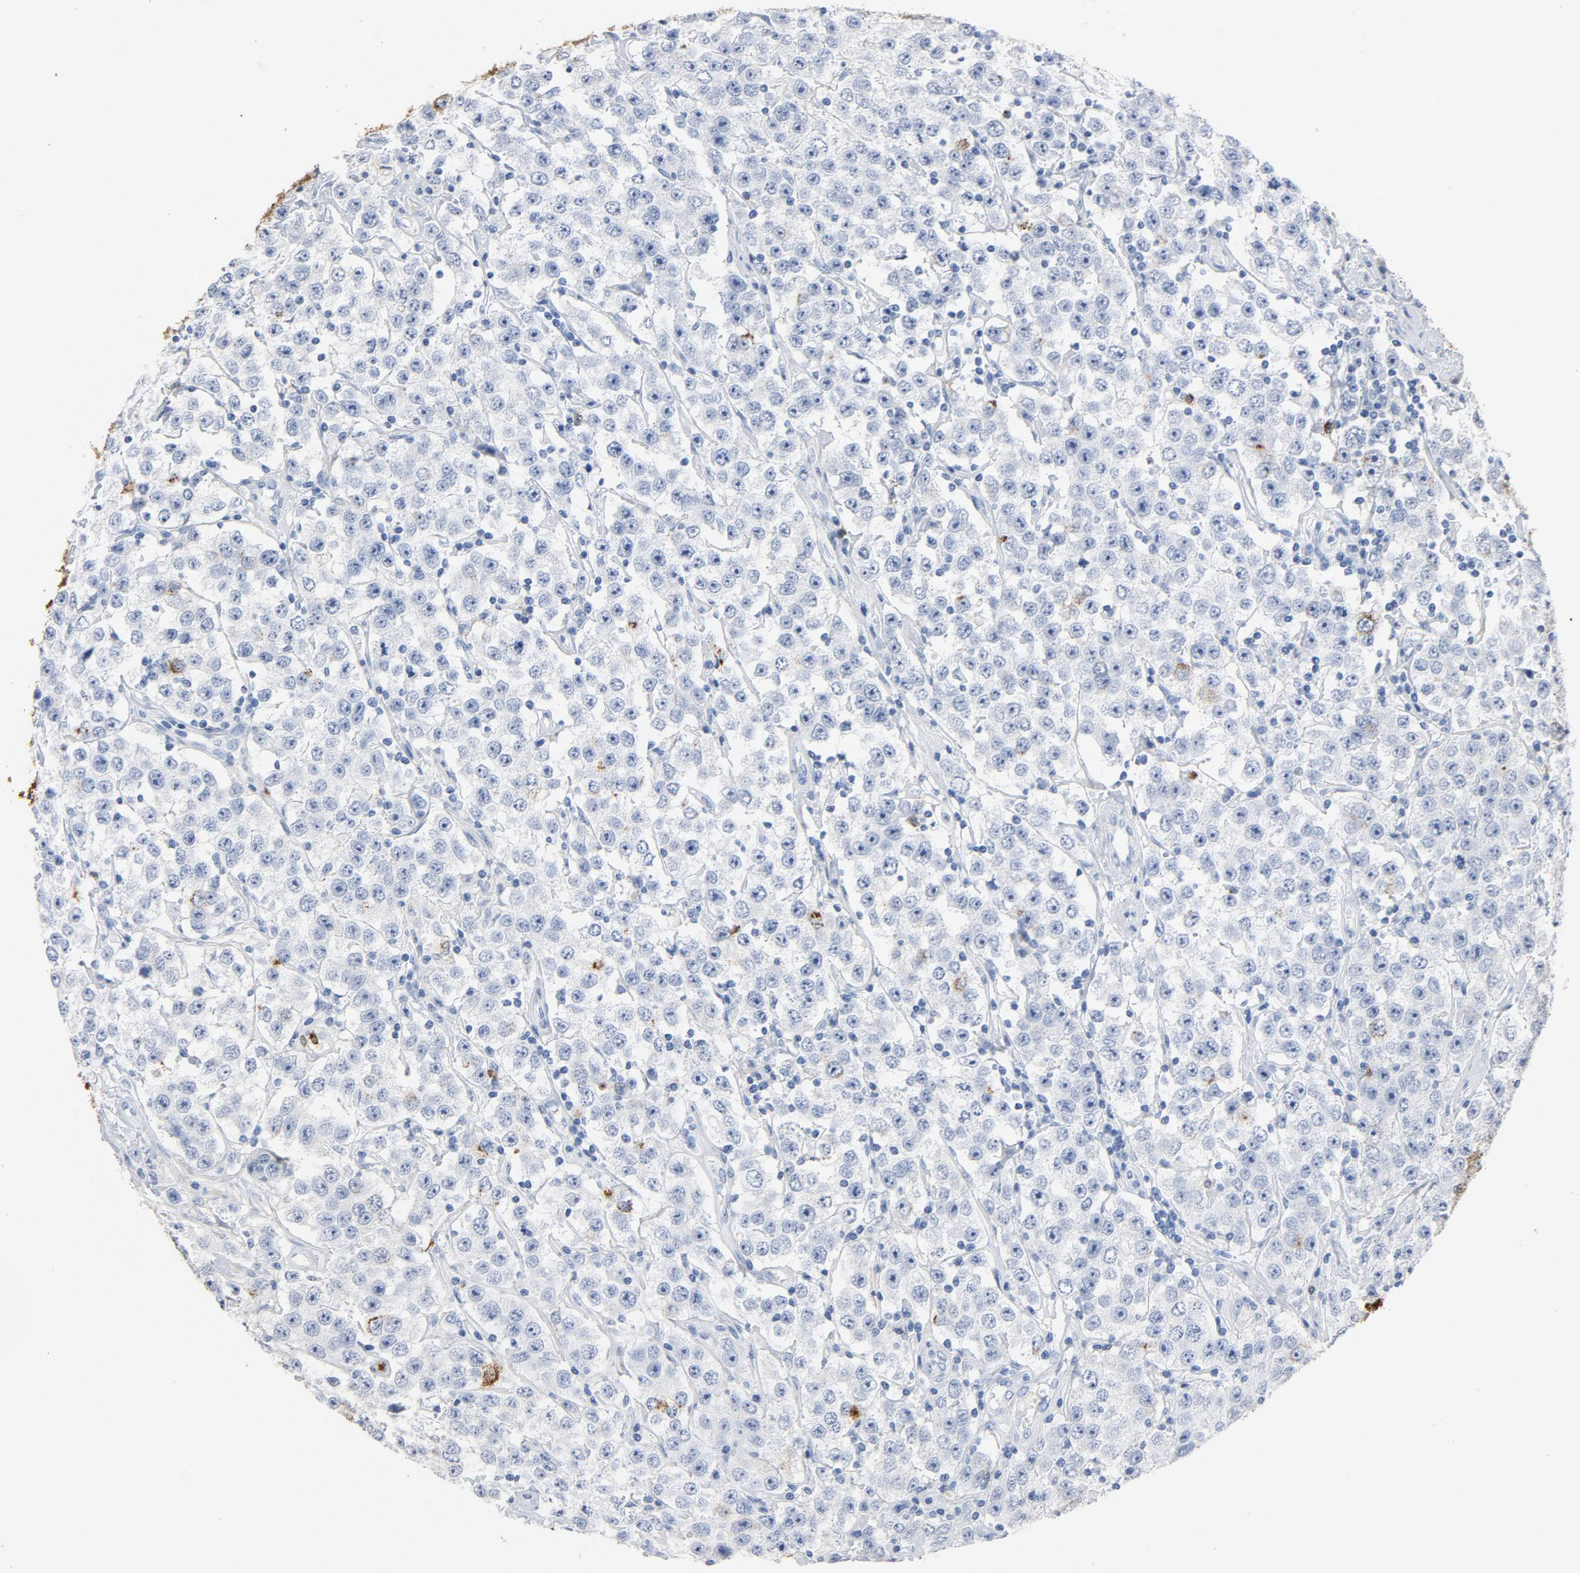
{"staining": {"intensity": "moderate", "quantity": "<25%", "location": "cytoplasmic/membranous"}, "tissue": "testis cancer", "cell_type": "Tumor cells", "image_type": "cancer", "snomed": [{"axis": "morphology", "description": "Seminoma, NOS"}, {"axis": "topography", "description": "Testis"}], "caption": "IHC micrograph of human seminoma (testis) stained for a protein (brown), which shows low levels of moderate cytoplasmic/membranous expression in about <25% of tumor cells.", "gene": "PTPRB", "patient": {"sex": "male", "age": 52}}